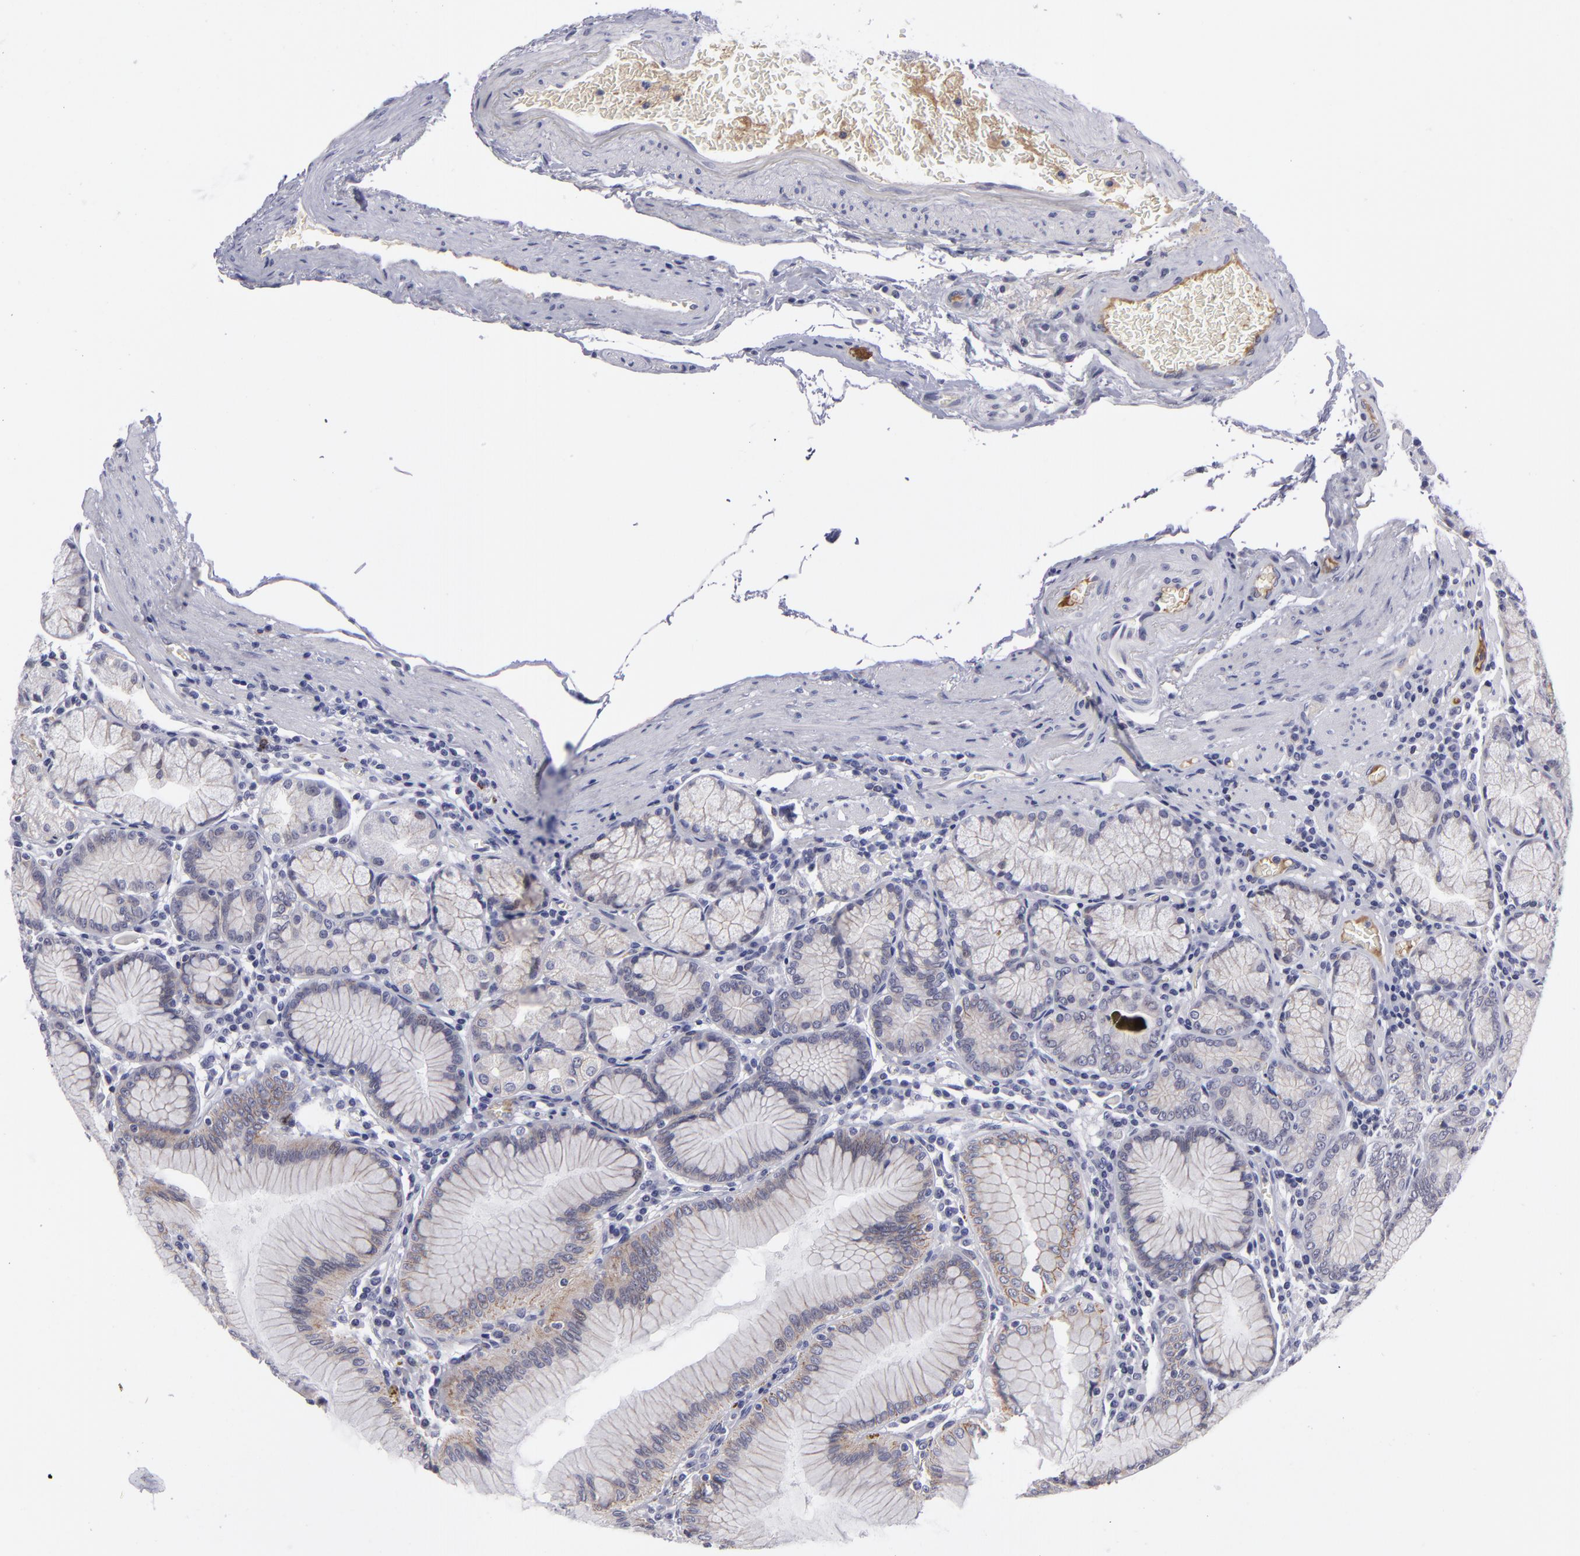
{"staining": {"intensity": "negative", "quantity": "none", "location": "none"}, "tissue": "stomach", "cell_type": "Glandular cells", "image_type": "normal", "snomed": [{"axis": "morphology", "description": "Normal tissue, NOS"}, {"axis": "topography", "description": "Stomach, lower"}], "caption": "High power microscopy micrograph of an IHC micrograph of benign stomach, revealing no significant staining in glandular cells.", "gene": "CTNNB1", "patient": {"sex": "female", "age": 93}}